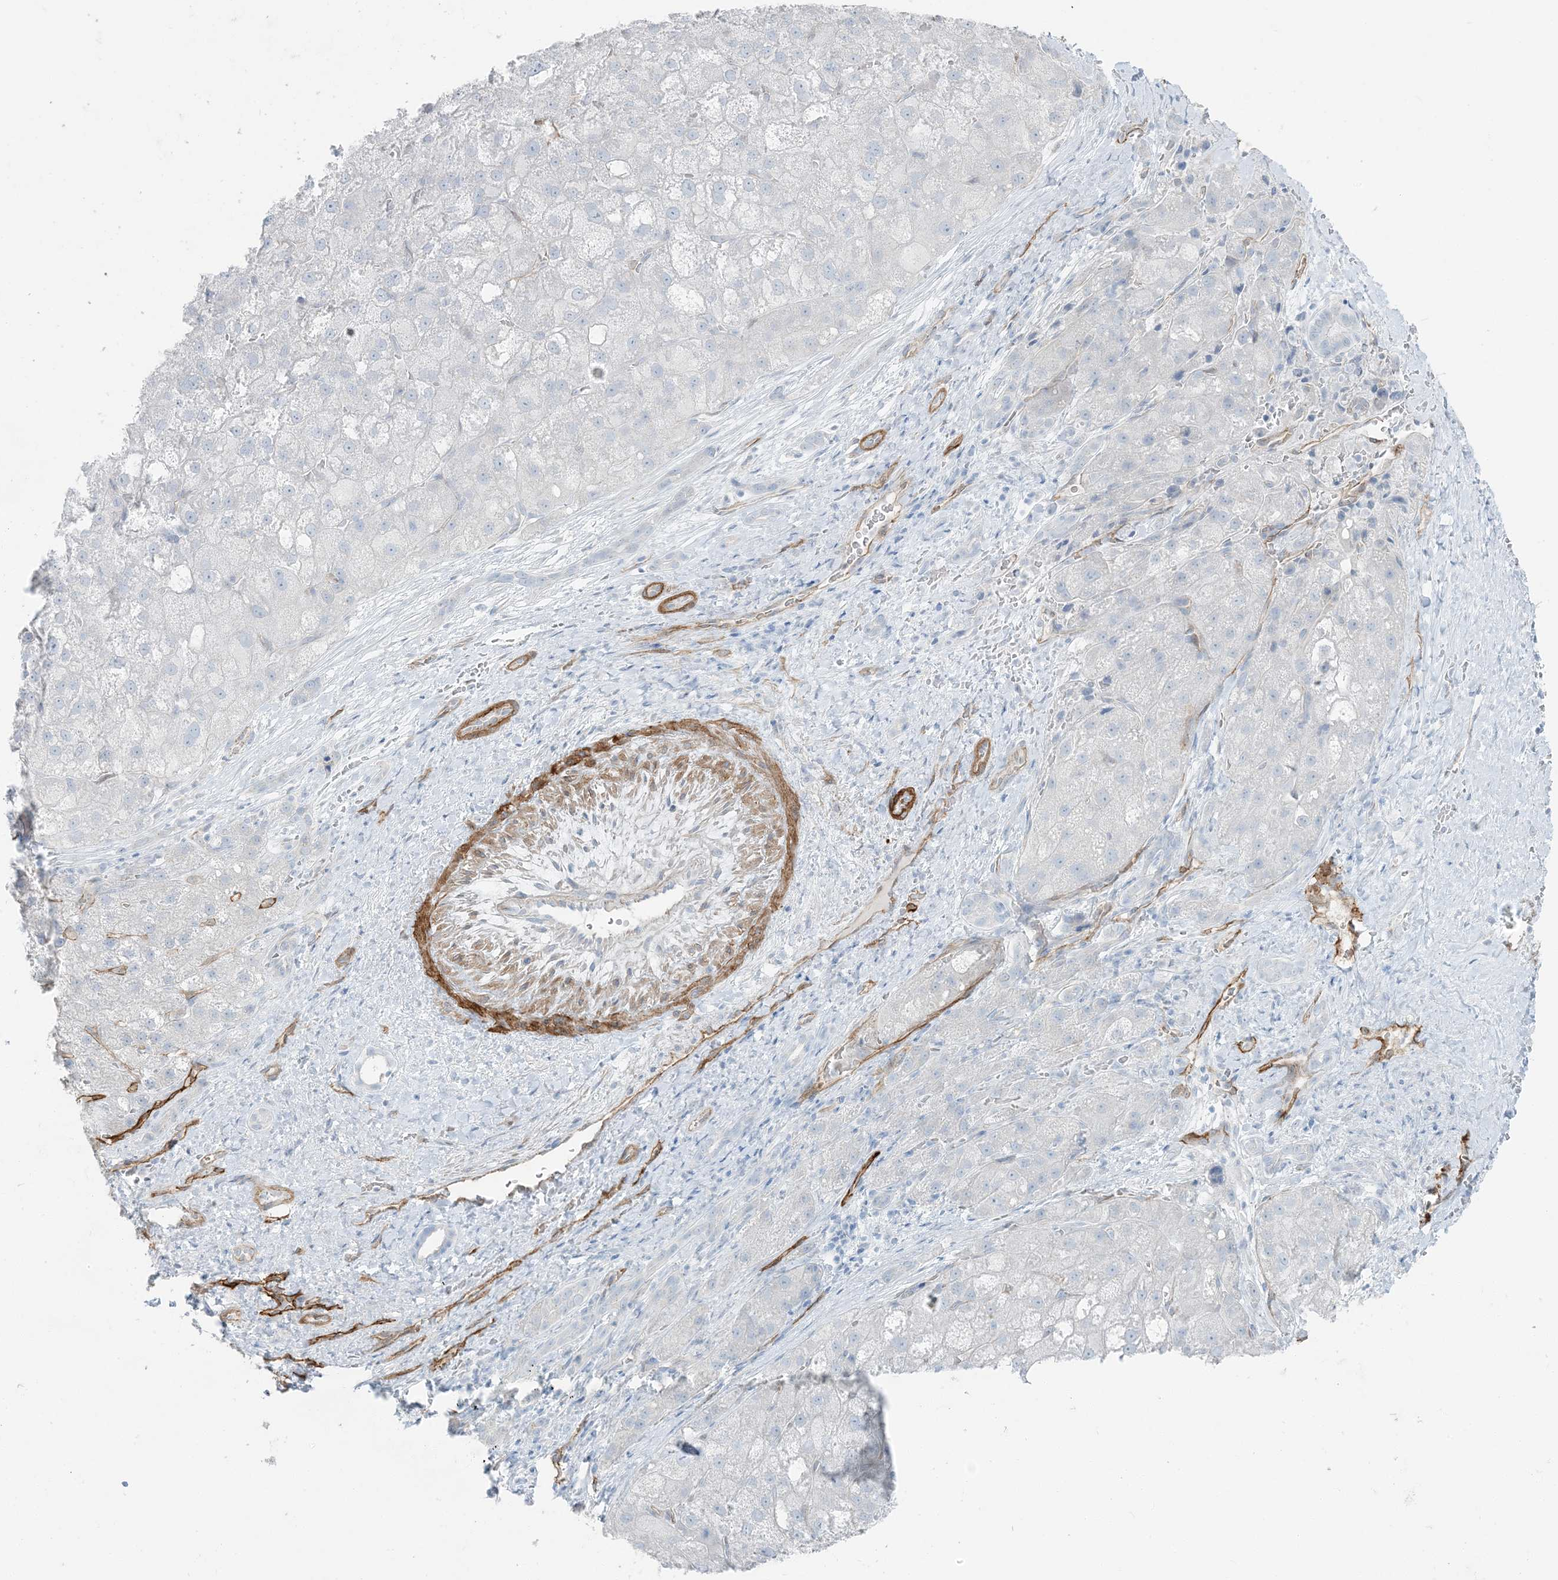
{"staining": {"intensity": "negative", "quantity": "none", "location": "none"}, "tissue": "liver cancer", "cell_type": "Tumor cells", "image_type": "cancer", "snomed": [{"axis": "morphology", "description": "Carcinoma, Hepatocellular, NOS"}, {"axis": "topography", "description": "Liver"}], "caption": "This photomicrograph is of liver cancer (hepatocellular carcinoma) stained with immunohistochemistry (IHC) to label a protein in brown with the nuclei are counter-stained blue. There is no expression in tumor cells.", "gene": "PGM5", "patient": {"sex": "male", "age": 57}}